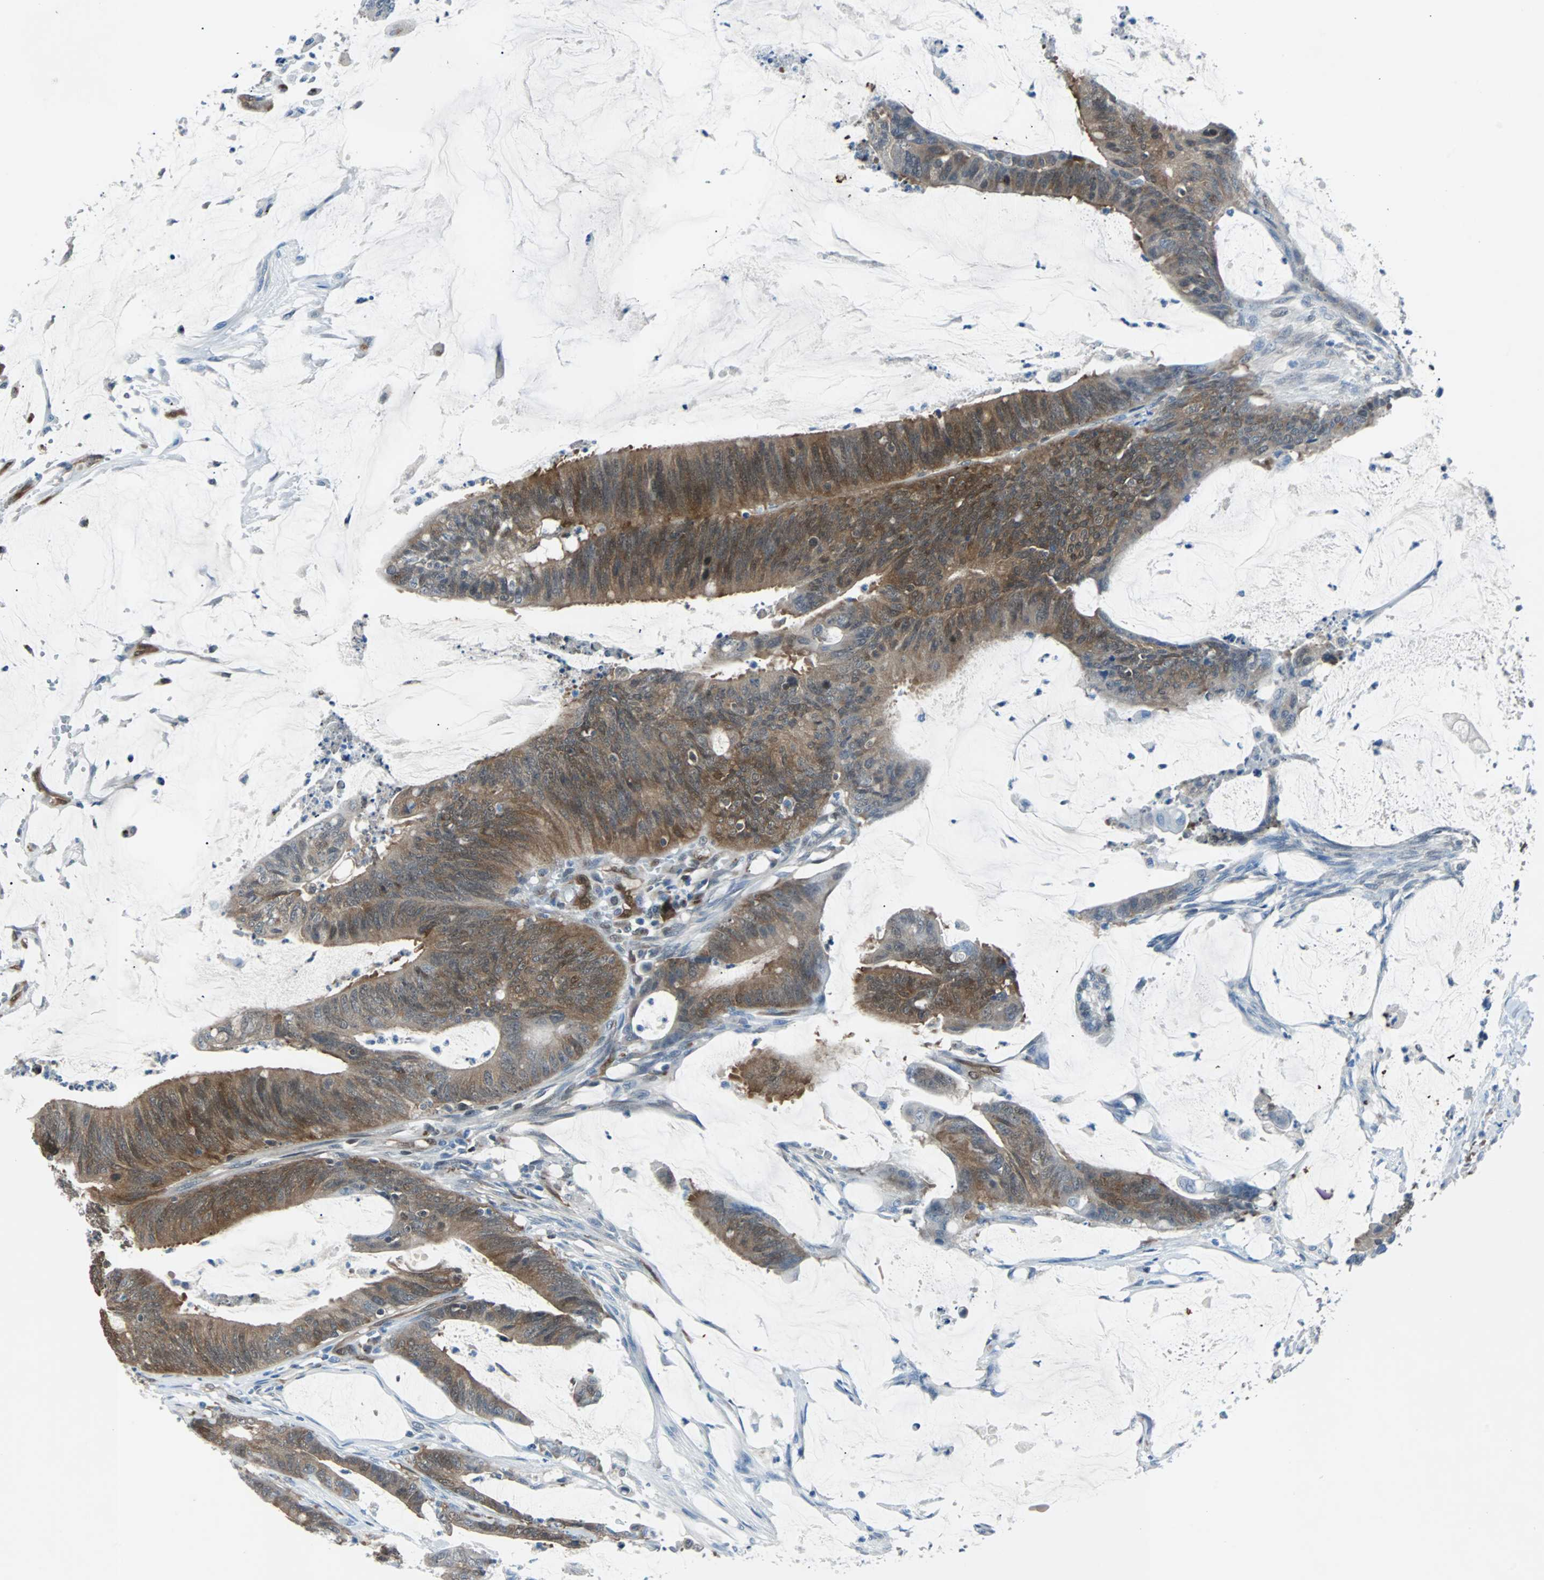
{"staining": {"intensity": "moderate", "quantity": "25%-75%", "location": "cytoplasmic/membranous,nuclear"}, "tissue": "colorectal cancer", "cell_type": "Tumor cells", "image_type": "cancer", "snomed": [{"axis": "morphology", "description": "Adenocarcinoma, NOS"}, {"axis": "topography", "description": "Rectum"}], "caption": "Immunohistochemical staining of human colorectal cancer demonstrates moderate cytoplasmic/membranous and nuclear protein positivity in approximately 25%-75% of tumor cells. (DAB IHC, brown staining for protein, blue staining for nuclei).", "gene": "MAP2K6", "patient": {"sex": "female", "age": 66}}